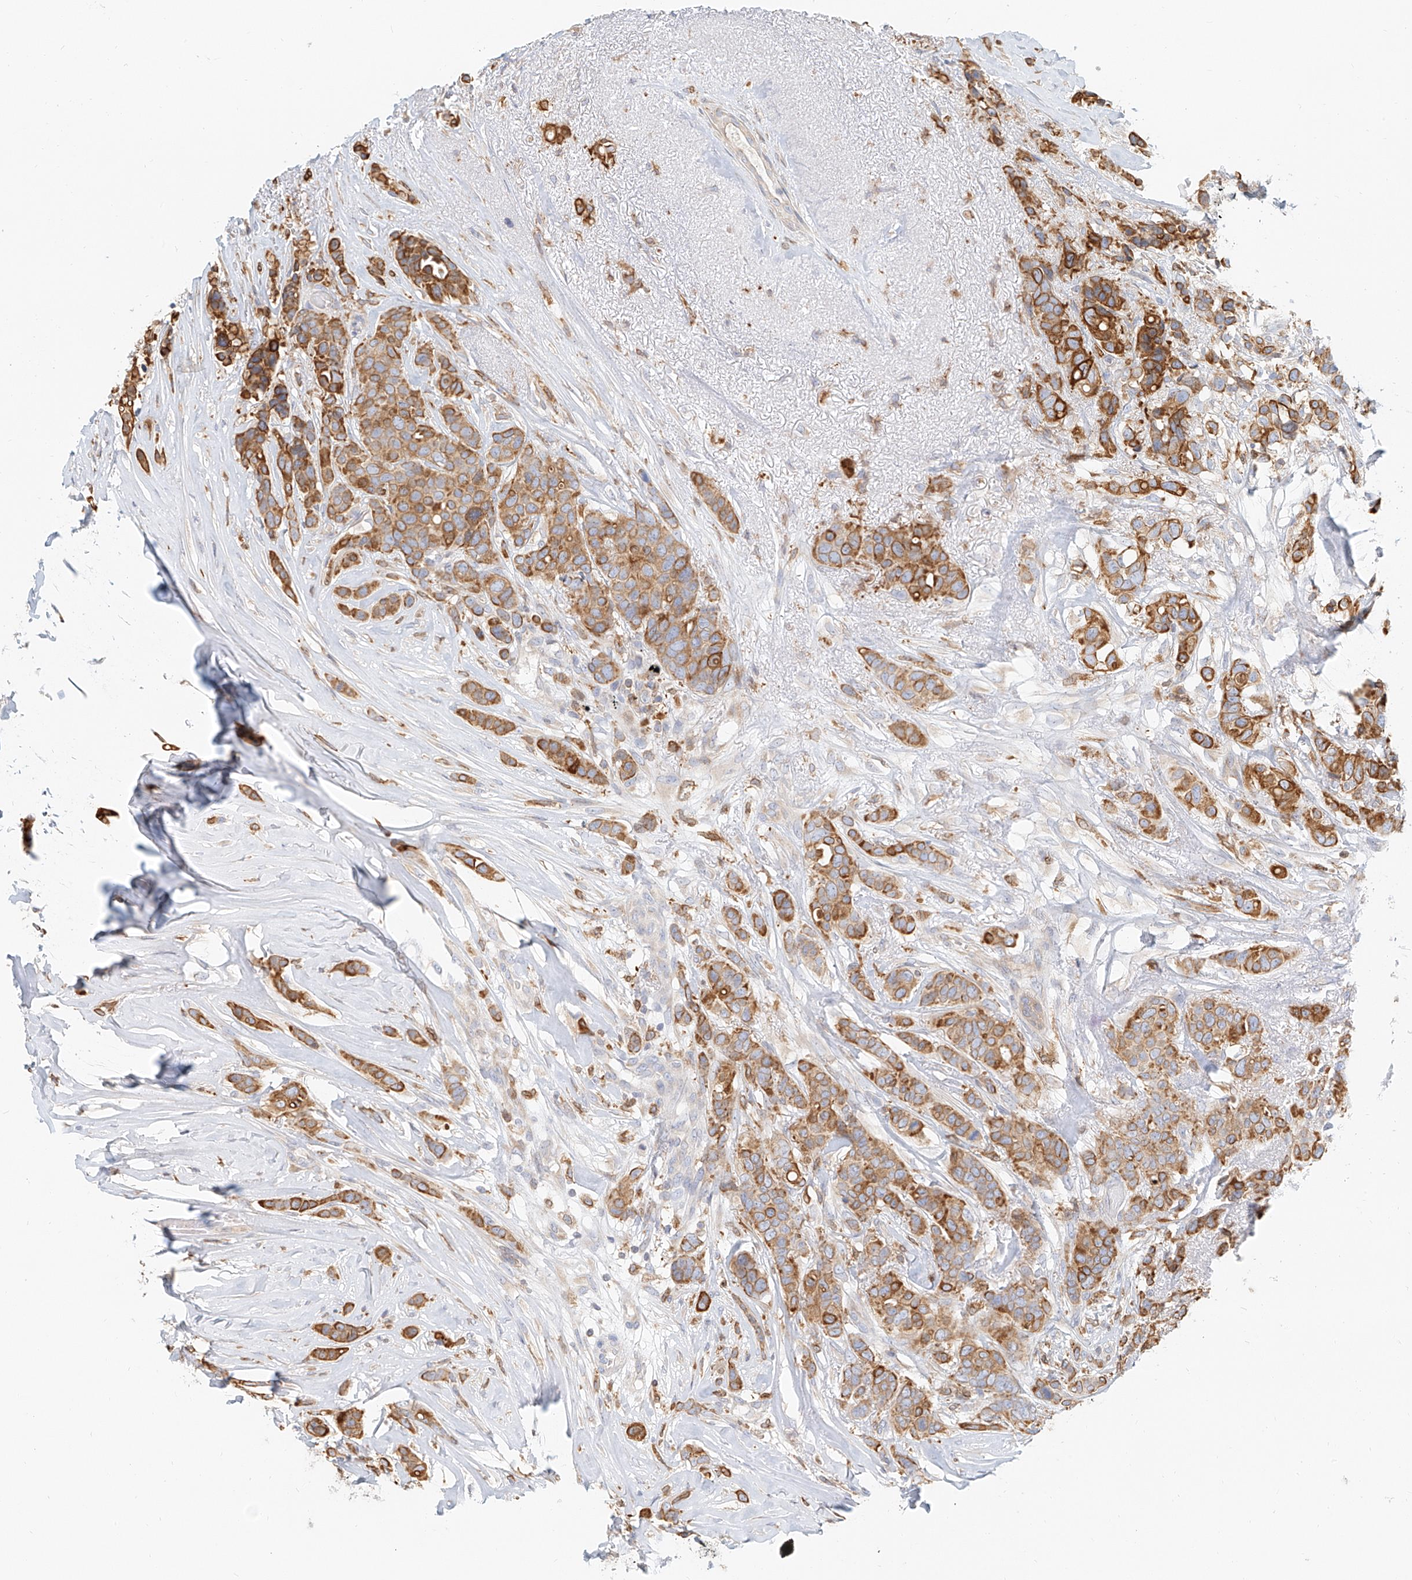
{"staining": {"intensity": "moderate", "quantity": ">75%", "location": "cytoplasmic/membranous"}, "tissue": "breast cancer", "cell_type": "Tumor cells", "image_type": "cancer", "snomed": [{"axis": "morphology", "description": "Lobular carcinoma"}, {"axis": "topography", "description": "Breast"}], "caption": "Human lobular carcinoma (breast) stained for a protein (brown) displays moderate cytoplasmic/membranous positive positivity in about >75% of tumor cells.", "gene": "DHRS7", "patient": {"sex": "female", "age": 51}}